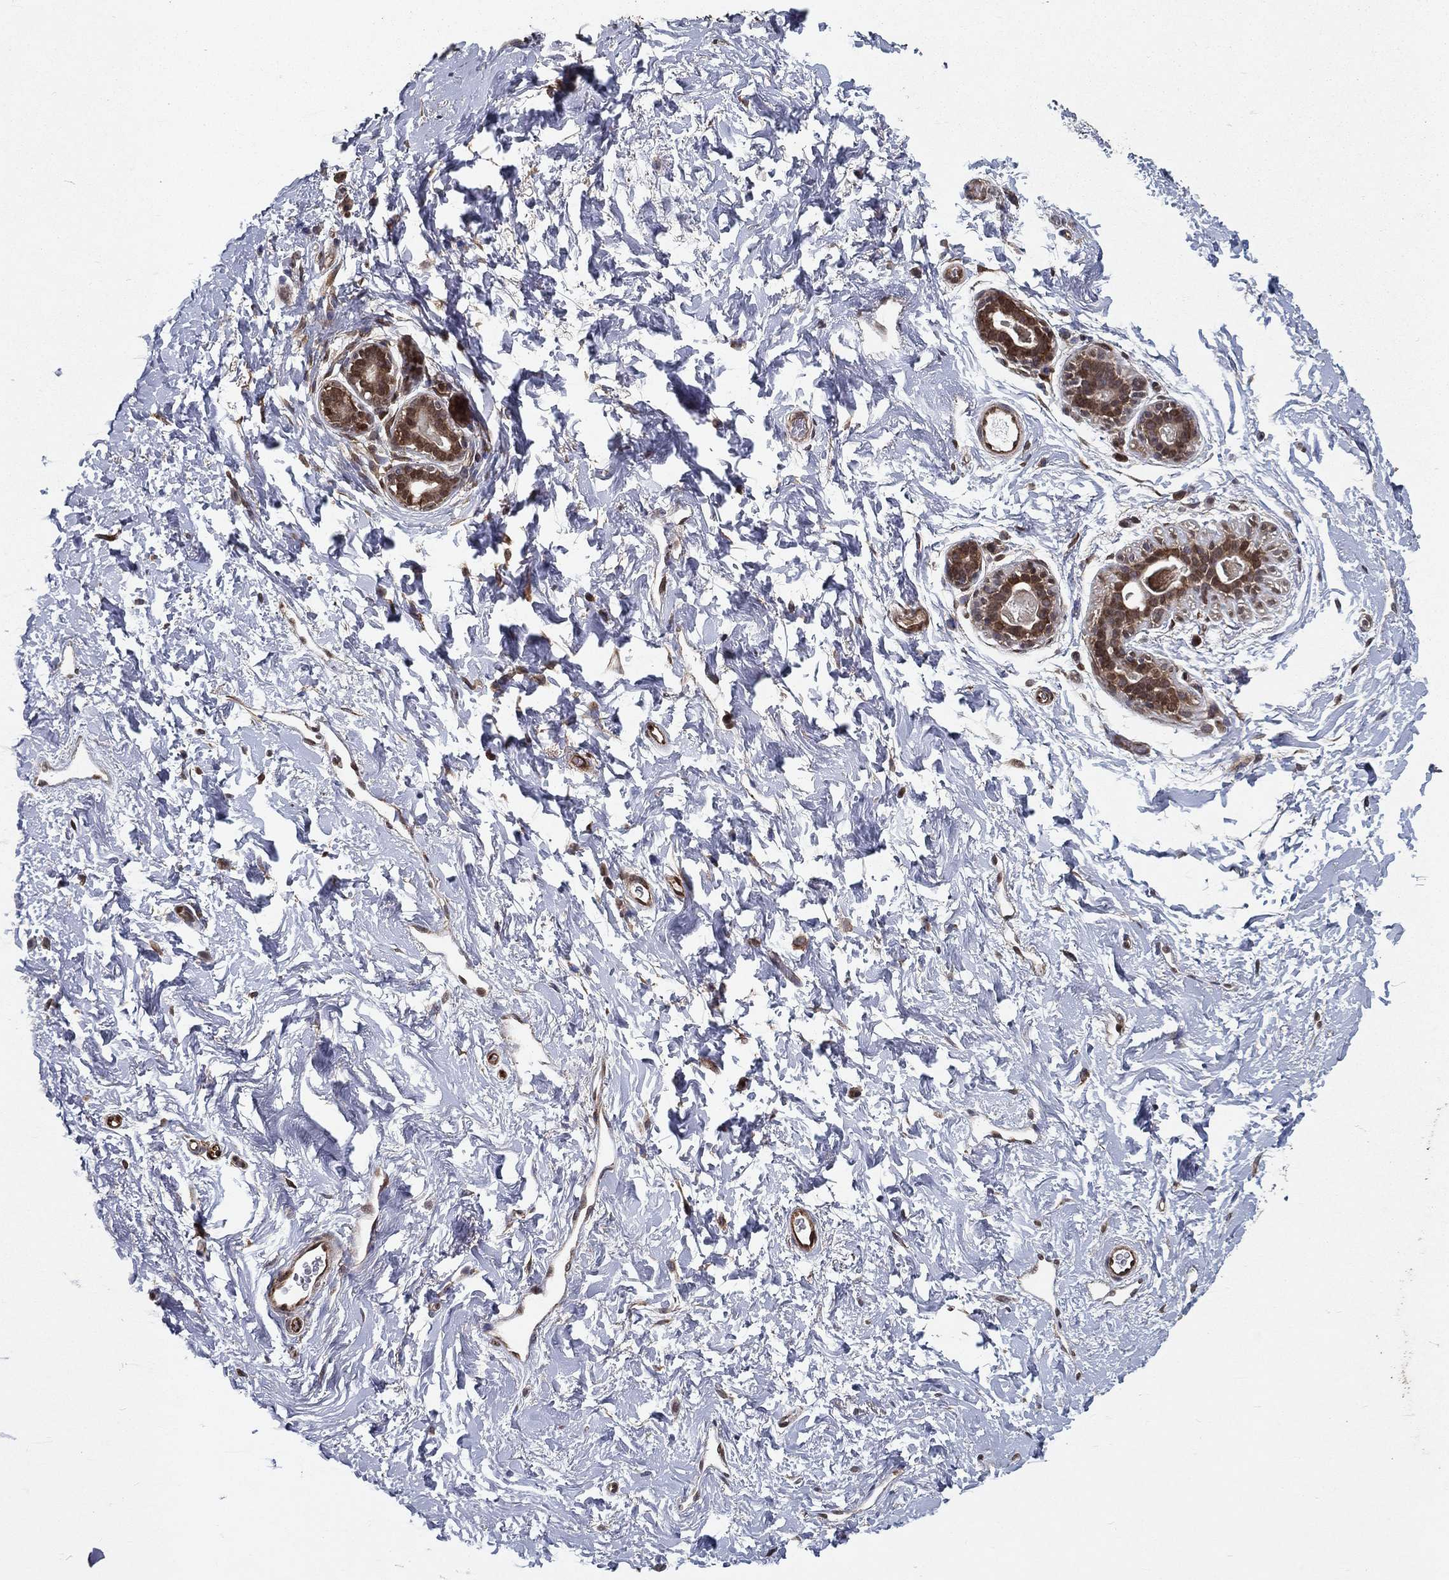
{"staining": {"intensity": "negative", "quantity": "none", "location": "none"}, "tissue": "breast", "cell_type": "Adipocytes", "image_type": "normal", "snomed": [{"axis": "morphology", "description": "Normal tissue, NOS"}, {"axis": "topography", "description": "Breast"}], "caption": "Human breast stained for a protein using immunohistochemistry exhibits no positivity in adipocytes.", "gene": "CERS2", "patient": {"sex": "female", "age": 43}}